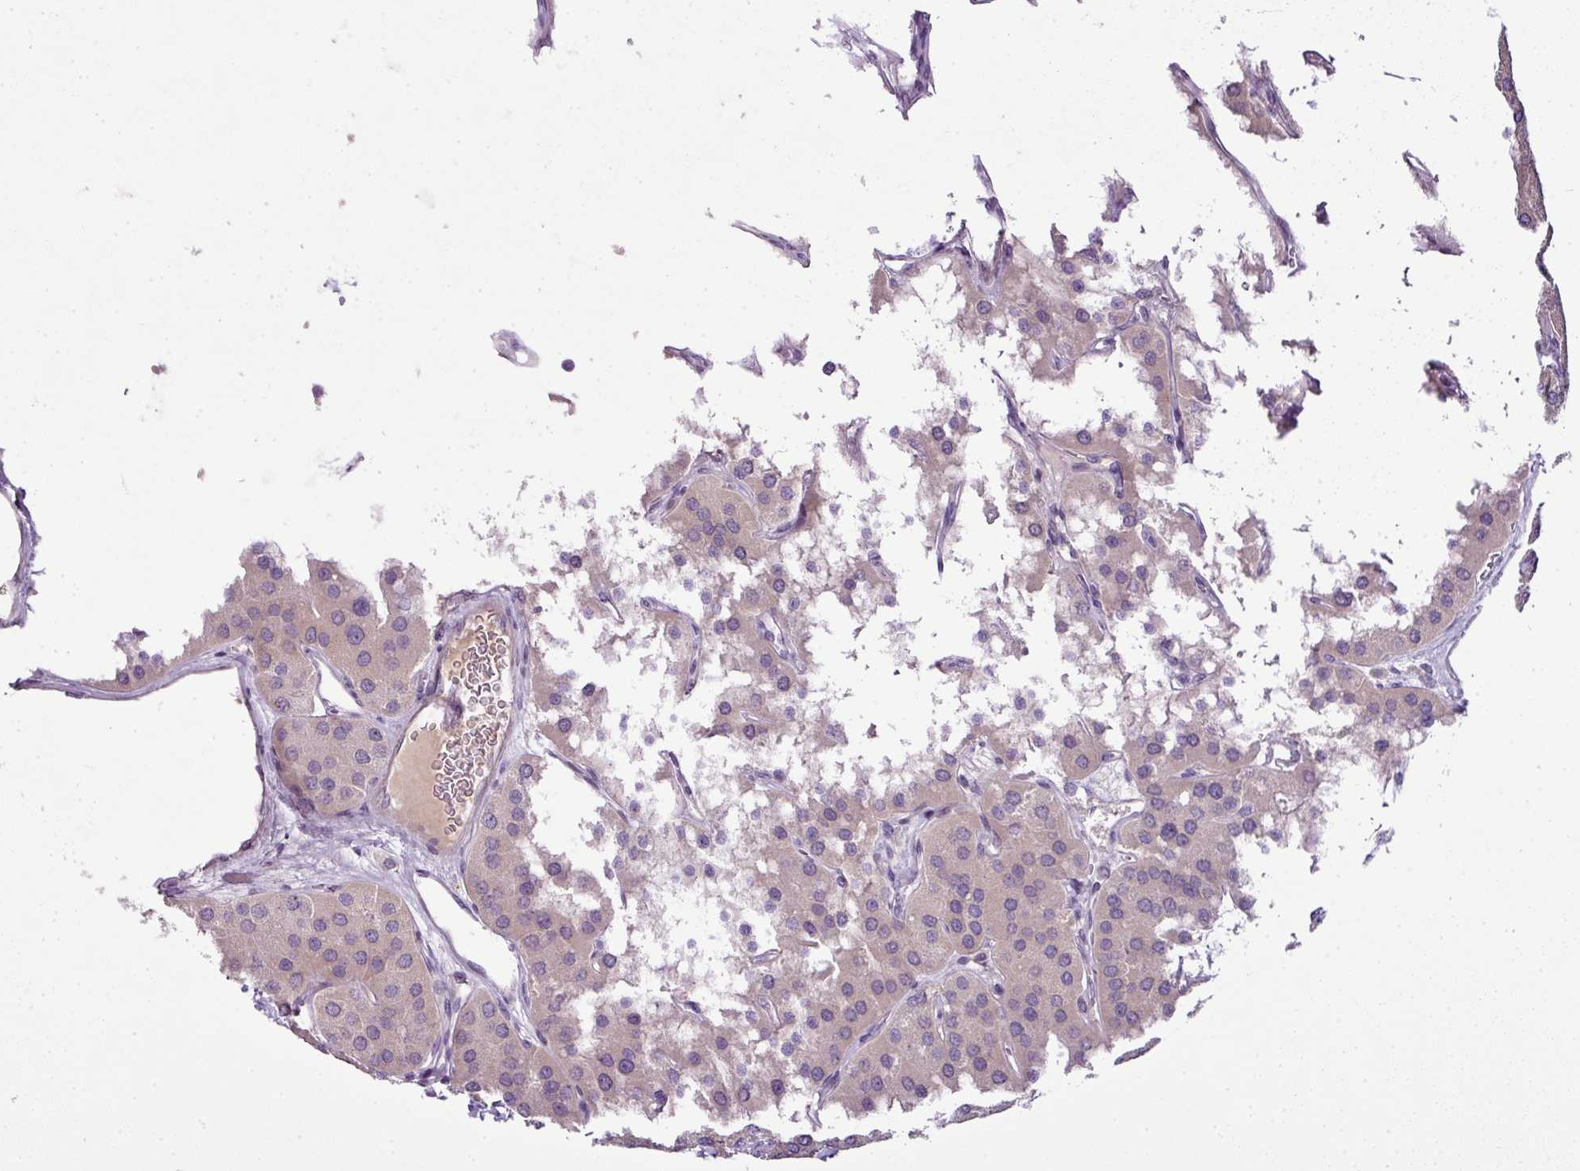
{"staining": {"intensity": "weak", "quantity": "25%-75%", "location": "cytoplasmic/membranous"}, "tissue": "parathyroid gland", "cell_type": "Glandular cells", "image_type": "normal", "snomed": [{"axis": "morphology", "description": "Normal tissue, NOS"}, {"axis": "morphology", "description": "Adenoma, NOS"}, {"axis": "topography", "description": "Parathyroid gland"}], "caption": "IHC of benign parathyroid gland exhibits low levels of weak cytoplasmic/membranous positivity in approximately 25%-75% of glandular cells.", "gene": "TEX30", "patient": {"sex": "female", "age": 86}}